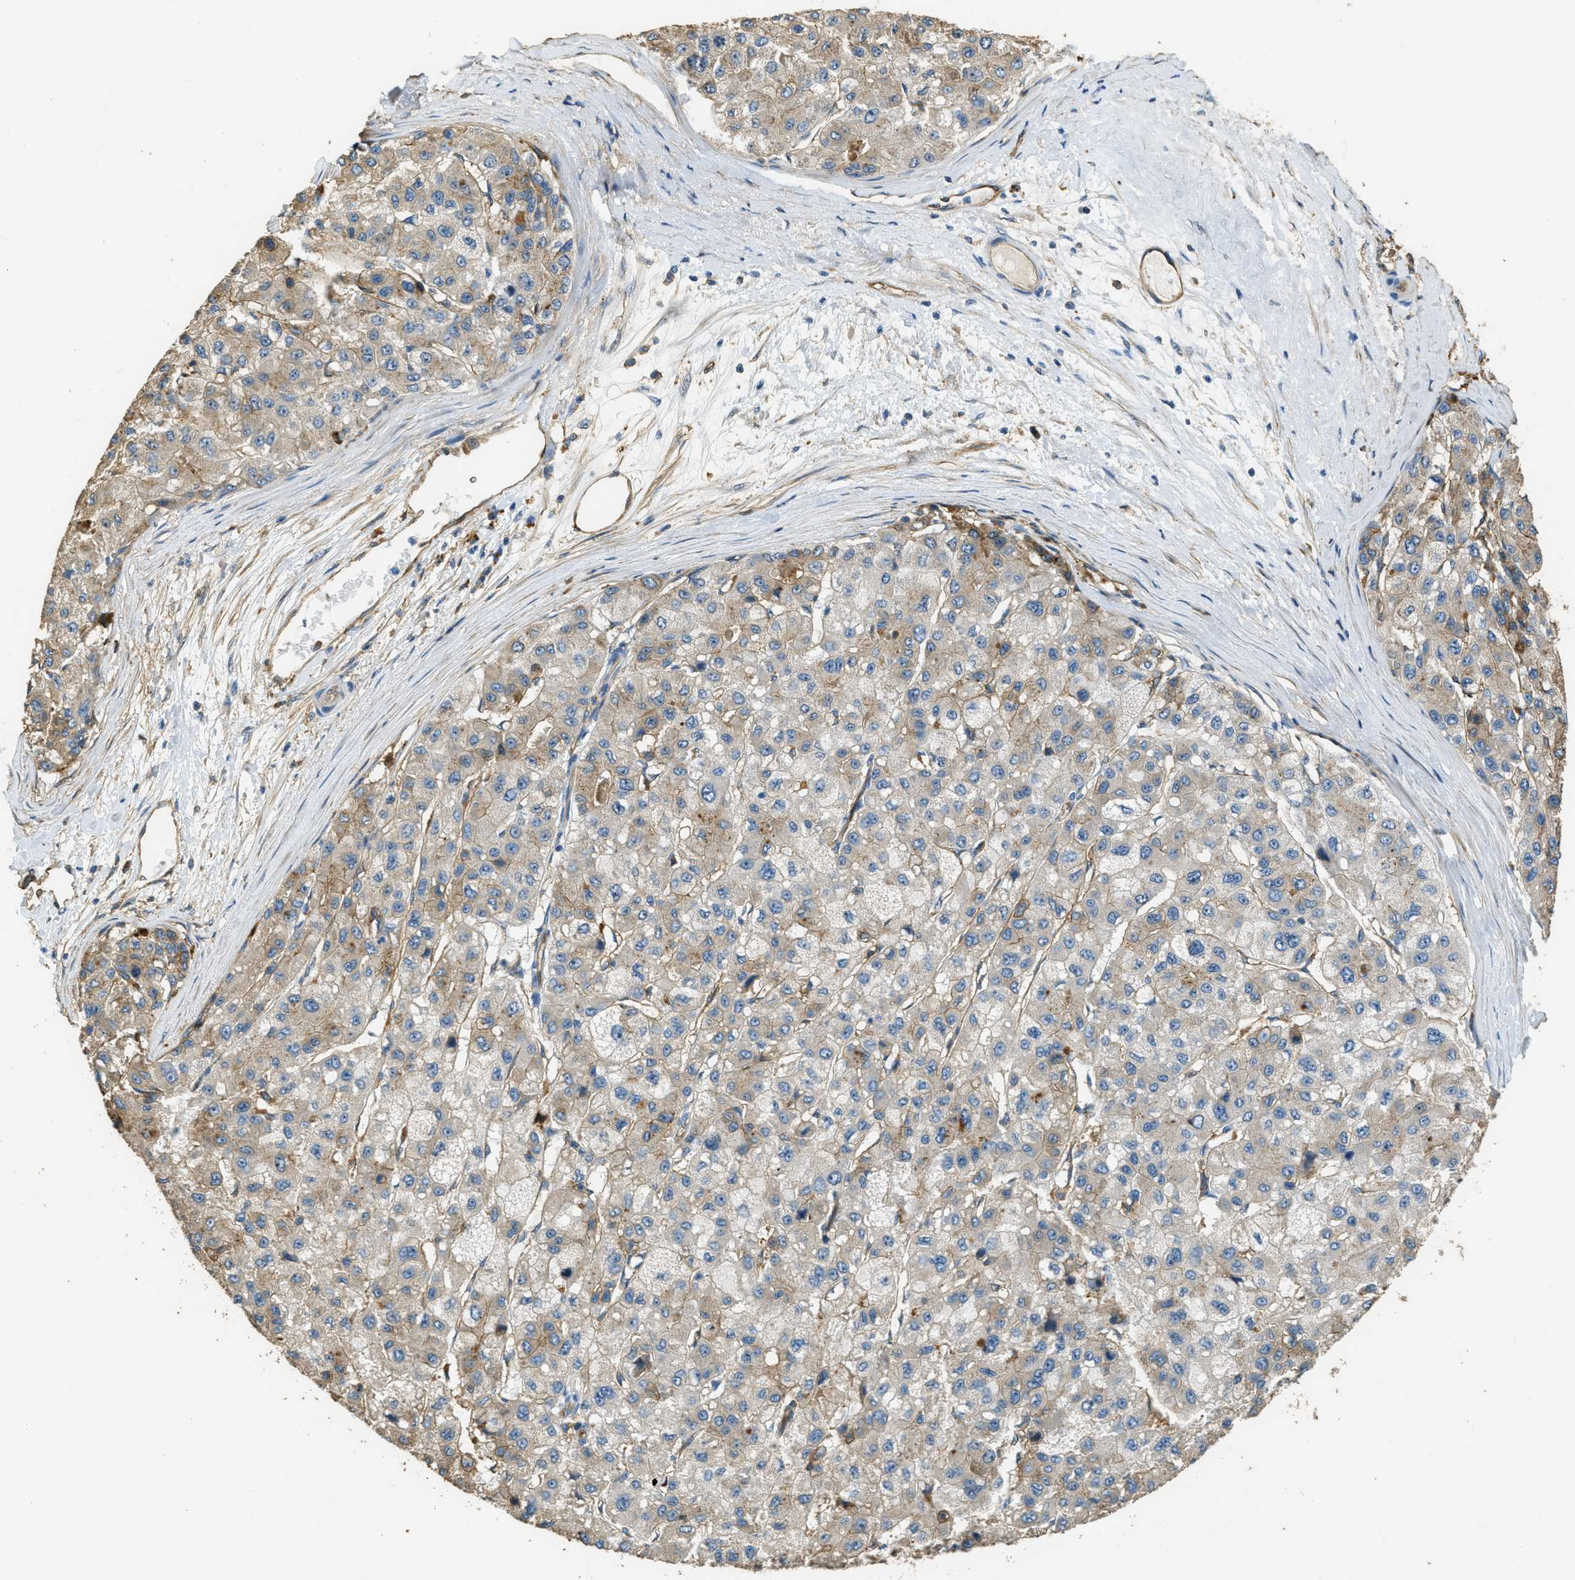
{"staining": {"intensity": "weak", "quantity": ">75%", "location": "cytoplasmic/membranous"}, "tissue": "liver cancer", "cell_type": "Tumor cells", "image_type": "cancer", "snomed": [{"axis": "morphology", "description": "Carcinoma, Hepatocellular, NOS"}, {"axis": "topography", "description": "Liver"}], "caption": "Immunohistochemical staining of hepatocellular carcinoma (liver) displays low levels of weak cytoplasmic/membranous positivity in approximately >75% of tumor cells.", "gene": "OSMR", "patient": {"sex": "male", "age": 80}}